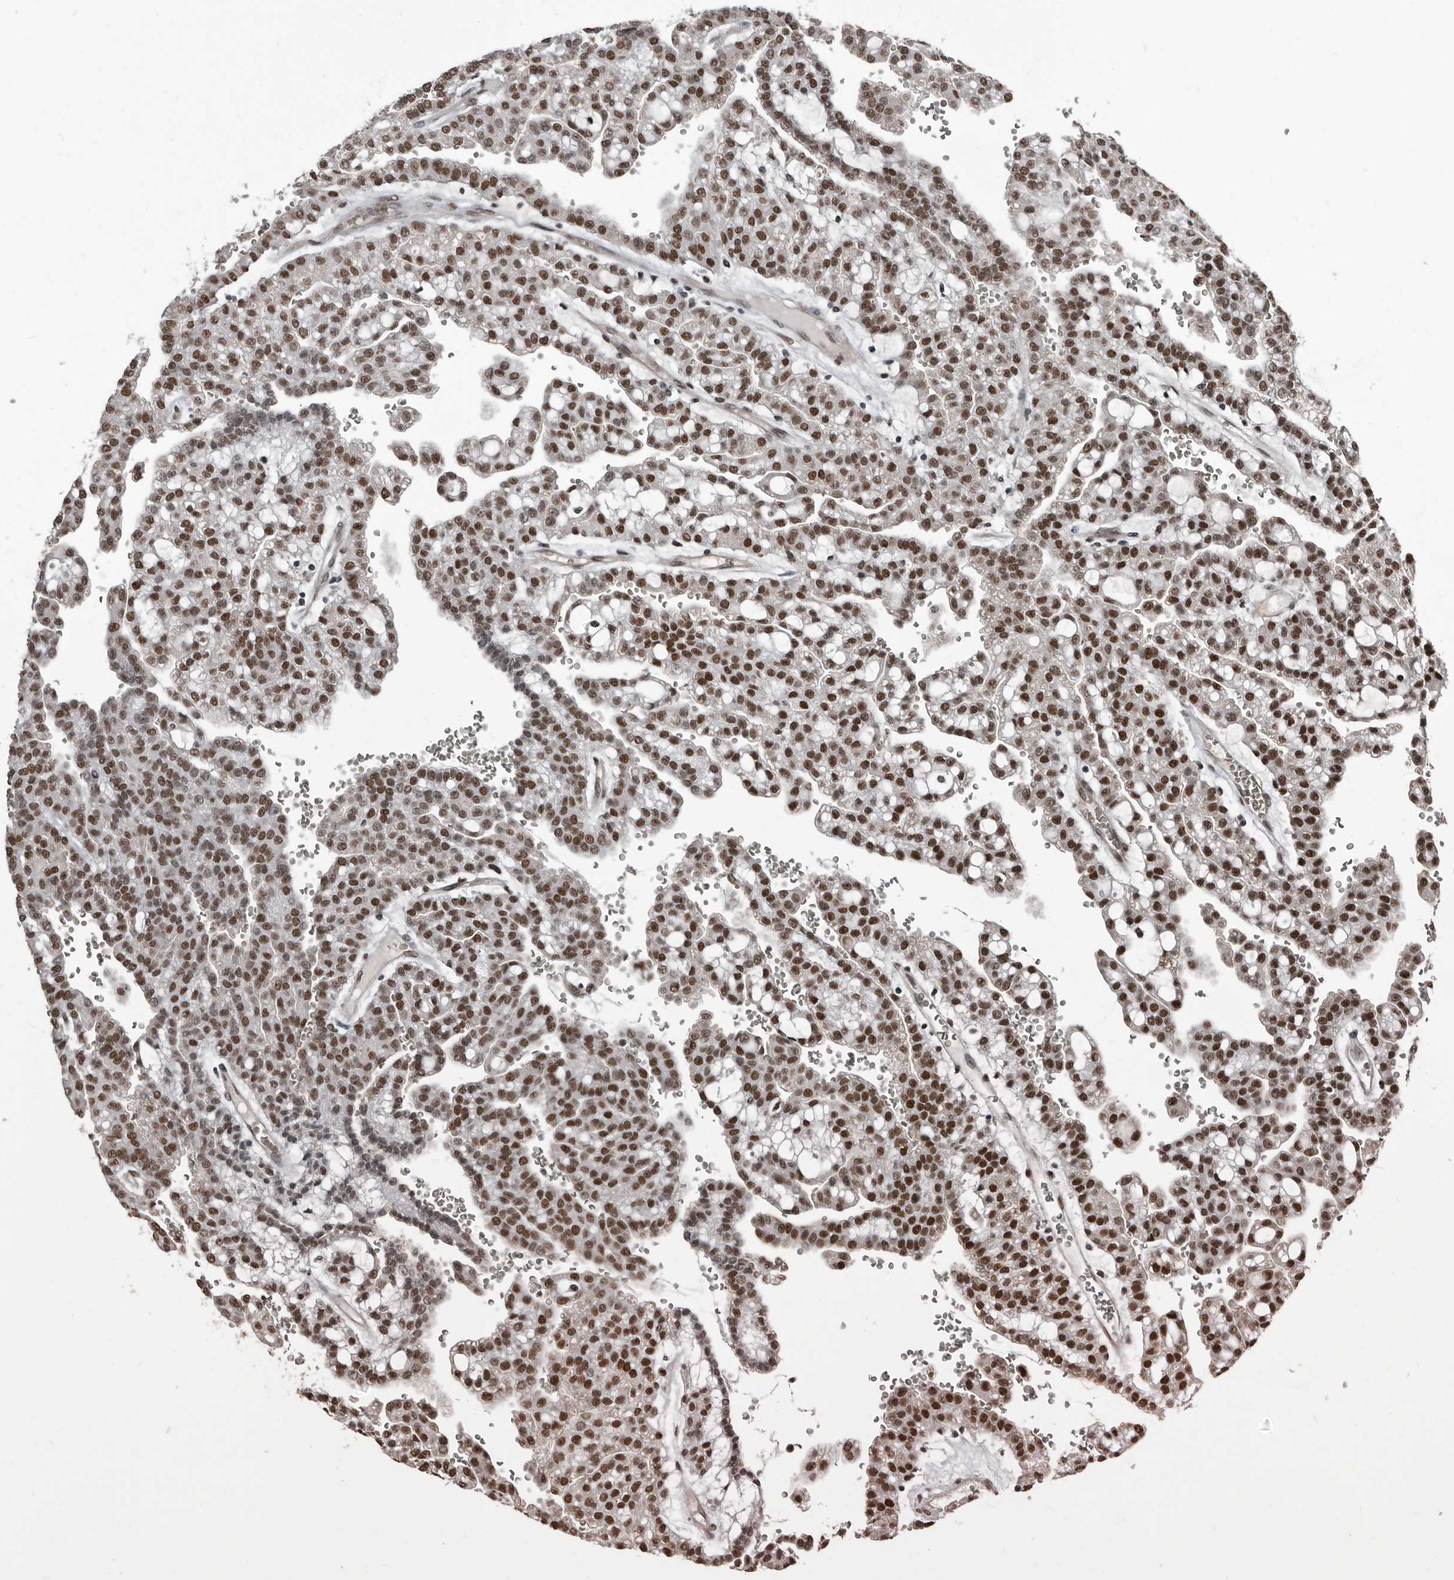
{"staining": {"intensity": "strong", "quantity": ">75%", "location": "nuclear"}, "tissue": "renal cancer", "cell_type": "Tumor cells", "image_type": "cancer", "snomed": [{"axis": "morphology", "description": "Adenocarcinoma, NOS"}, {"axis": "topography", "description": "Kidney"}], "caption": "A micrograph of adenocarcinoma (renal) stained for a protein reveals strong nuclear brown staining in tumor cells. (DAB = brown stain, brightfield microscopy at high magnification).", "gene": "CHD1L", "patient": {"sex": "male", "age": 63}}